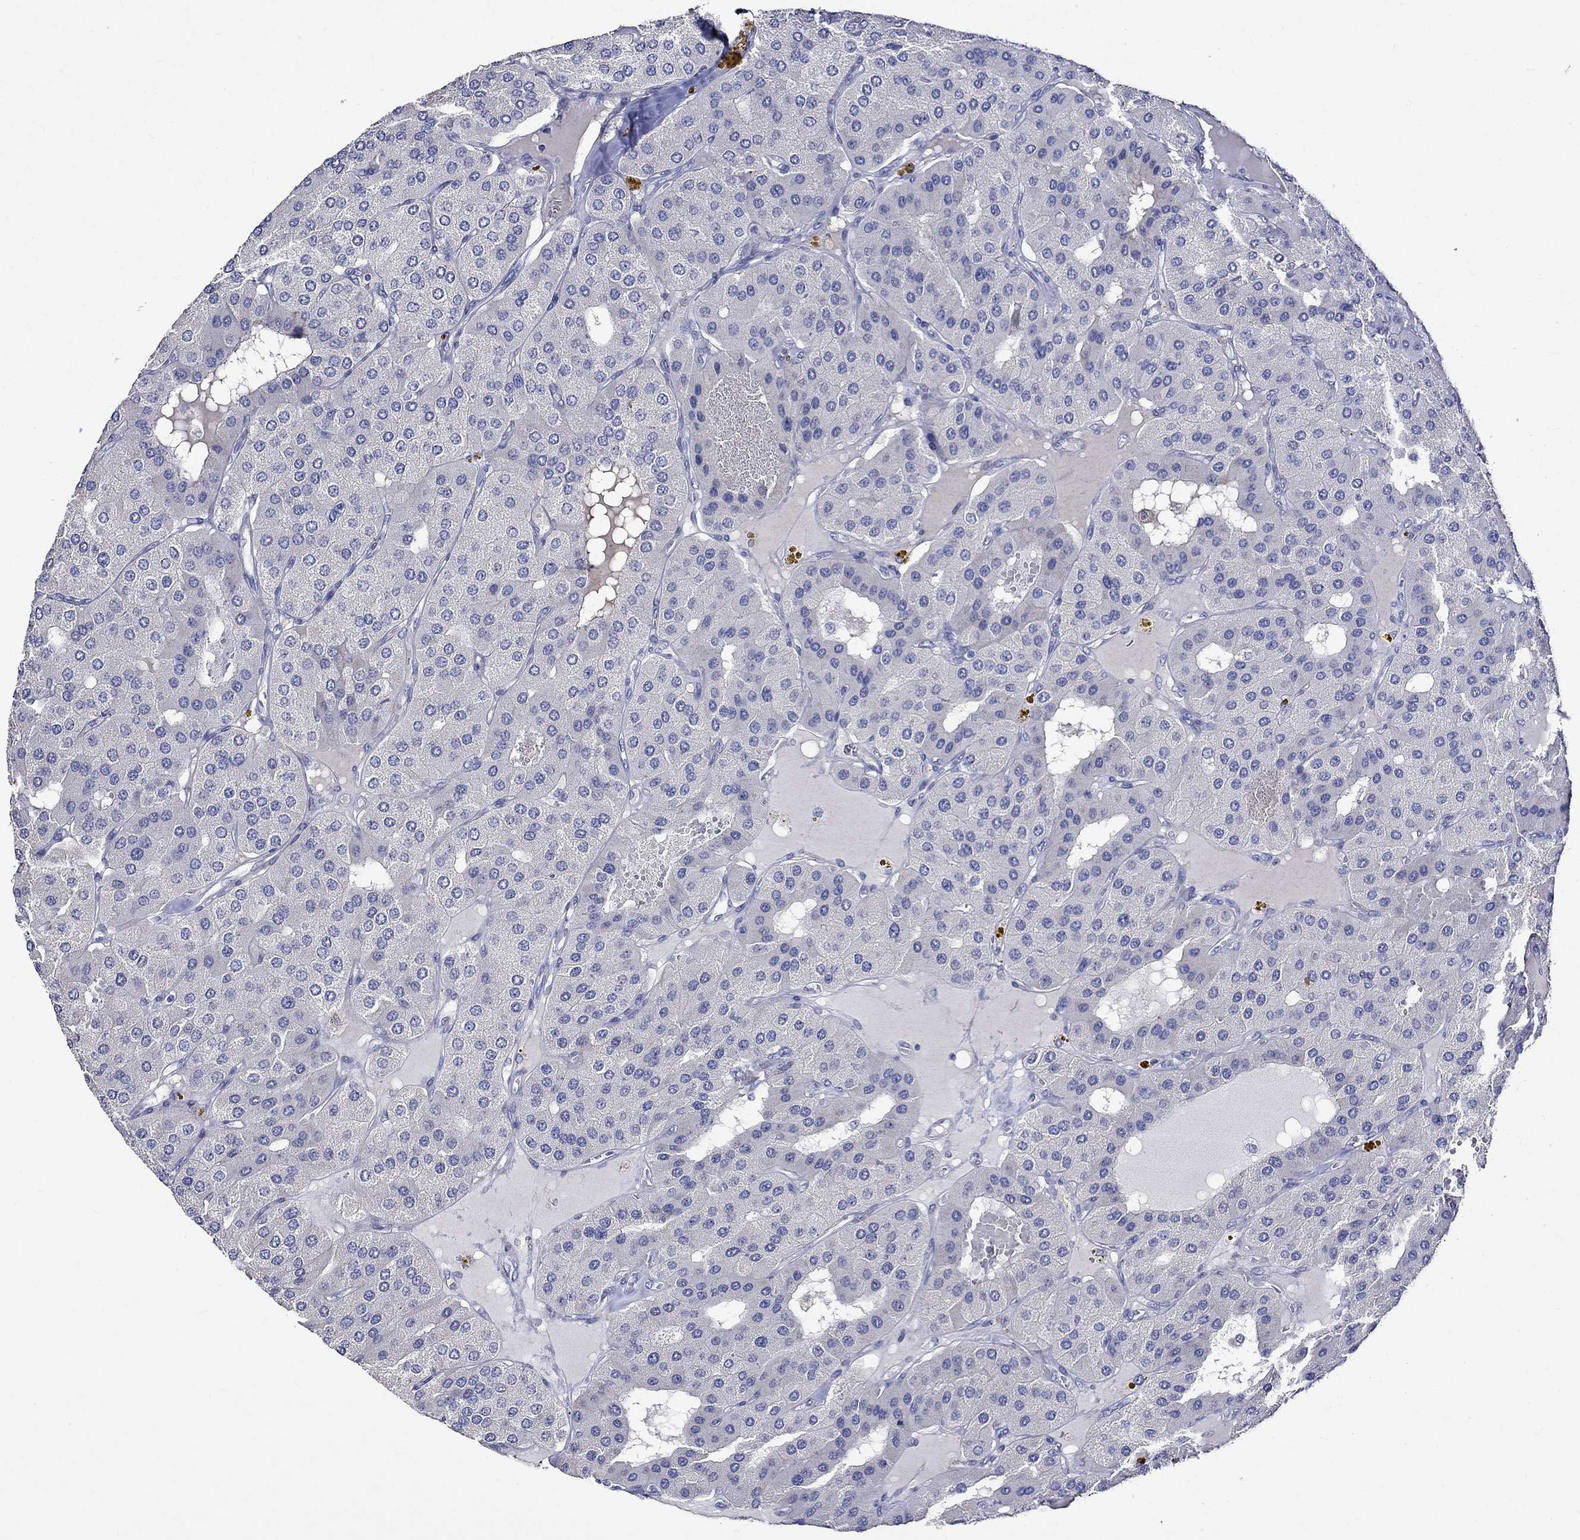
{"staining": {"intensity": "negative", "quantity": "none", "location": "none"}, "tissue": "parathyroid gland", "cell_type": "Glandular cells", "image_type": "normal", "snomed": [{"axis": "morphology", "description": "Normal tissue, NOS"}, {"axis": "morphology", "description": "Adenoma, NOS"}, {"axis": "topography", "description": "Parathyroid gland"}], "caption": "IHC of benign human parathyroid gland demonstrates no positivity in glandular cells. The staining was performed using DAB (3,3'-diaminobenzidine) to visualize the protein expression in brown, while the nuclei were stained in blue with hematoxylin (Magnification: 20x).", "gene": "CRYAB", "patient": {"sex": "female", "age": 86}}